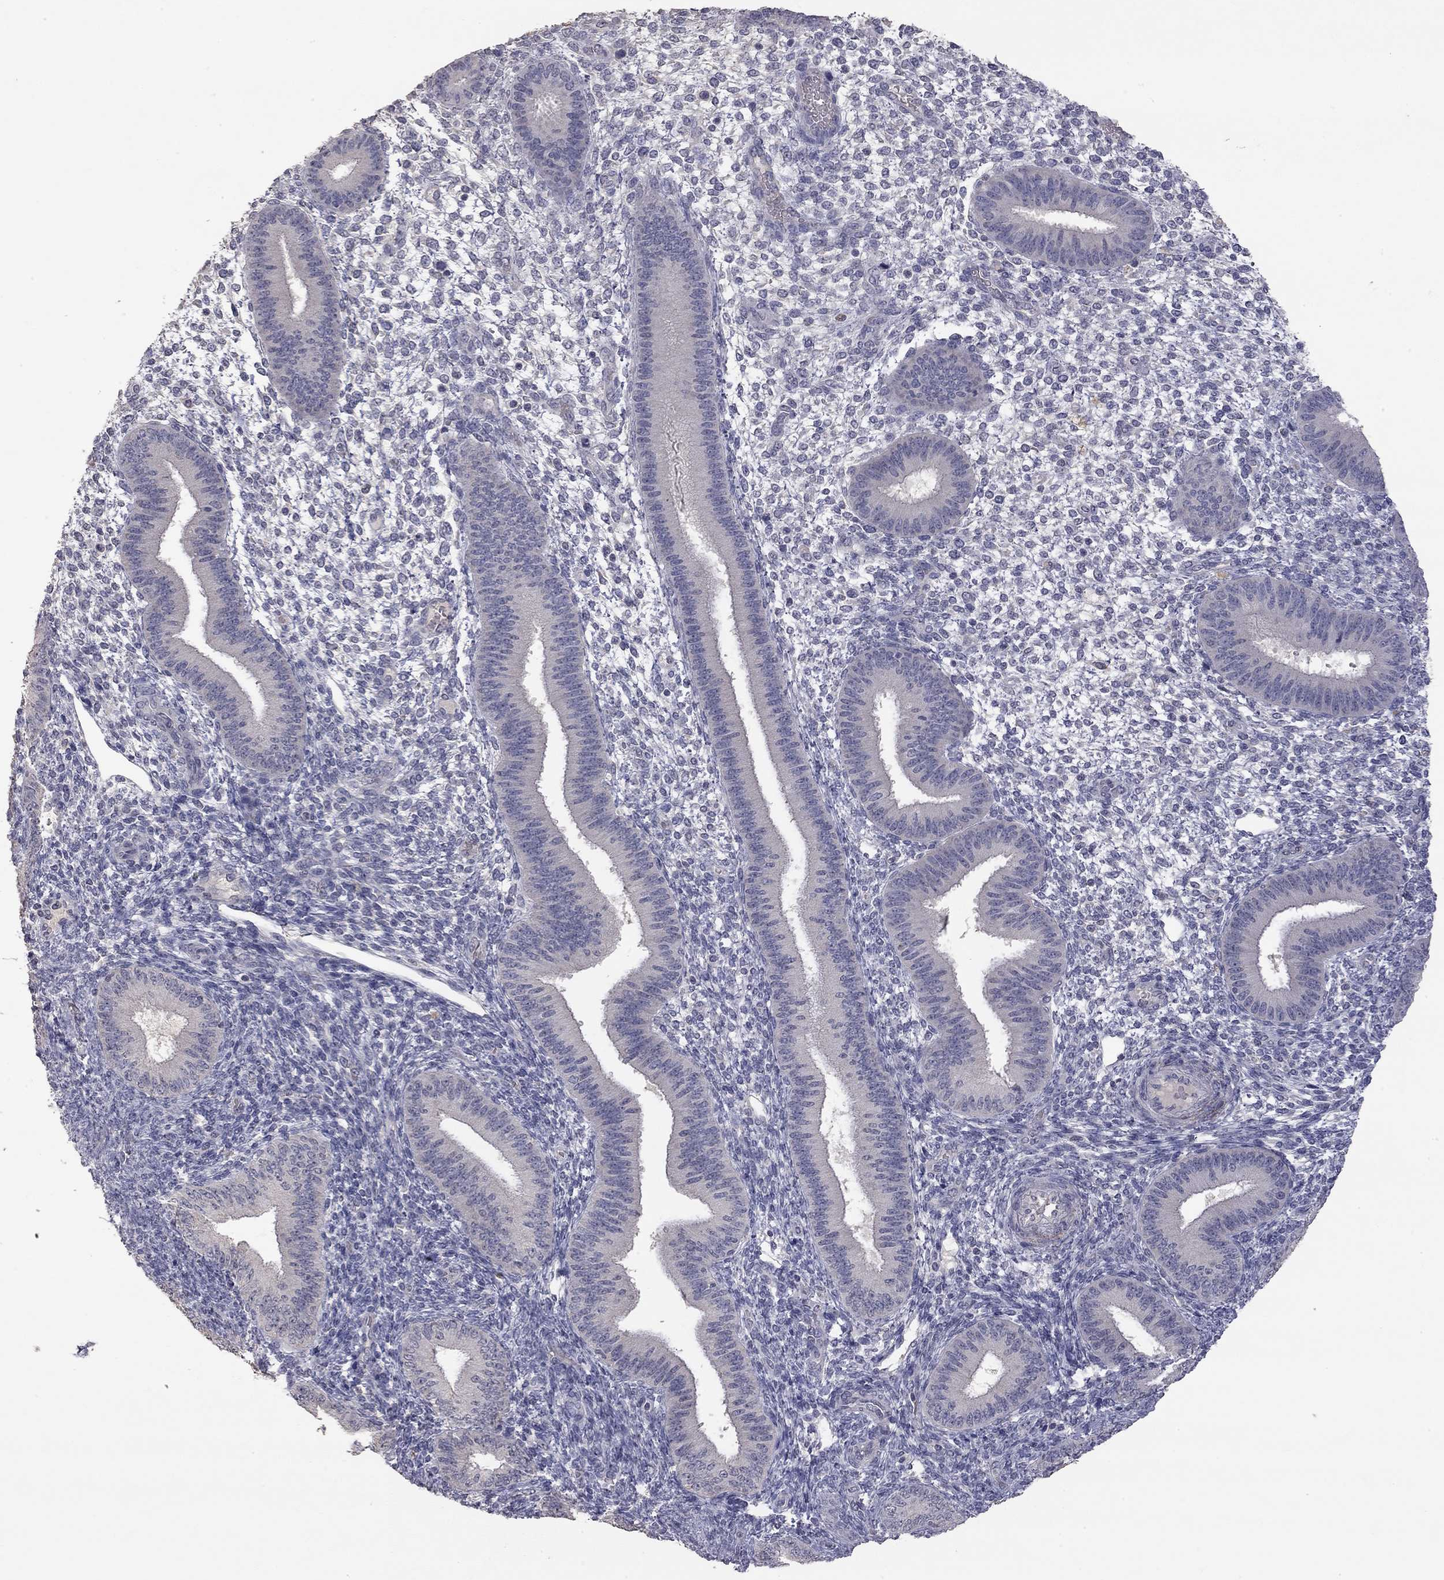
{"staining": {"intensity": "negative", "quantity": "none", "location": "none"}, "tissue": "endometrium", "cell_type": "Cells in endometrial stroma", "image_type": "normal", "snomed": [{"axis": "morphology", "description": "Normal tissue, NOS"}, {"axis": "topography", "description": "Endometrium"}], "caption": "Immunohistochemical staining of unremarkable human endometrium reveals no significant expression in cells in endometrial stroma. Brightfield microscopy of immunohistochemistry (IHC) stained with DAB (brown) and hematoxylin (blue), captured at high magnification.", "gene": "SYT12", "patient": {"sex": "female", "age": 39}}